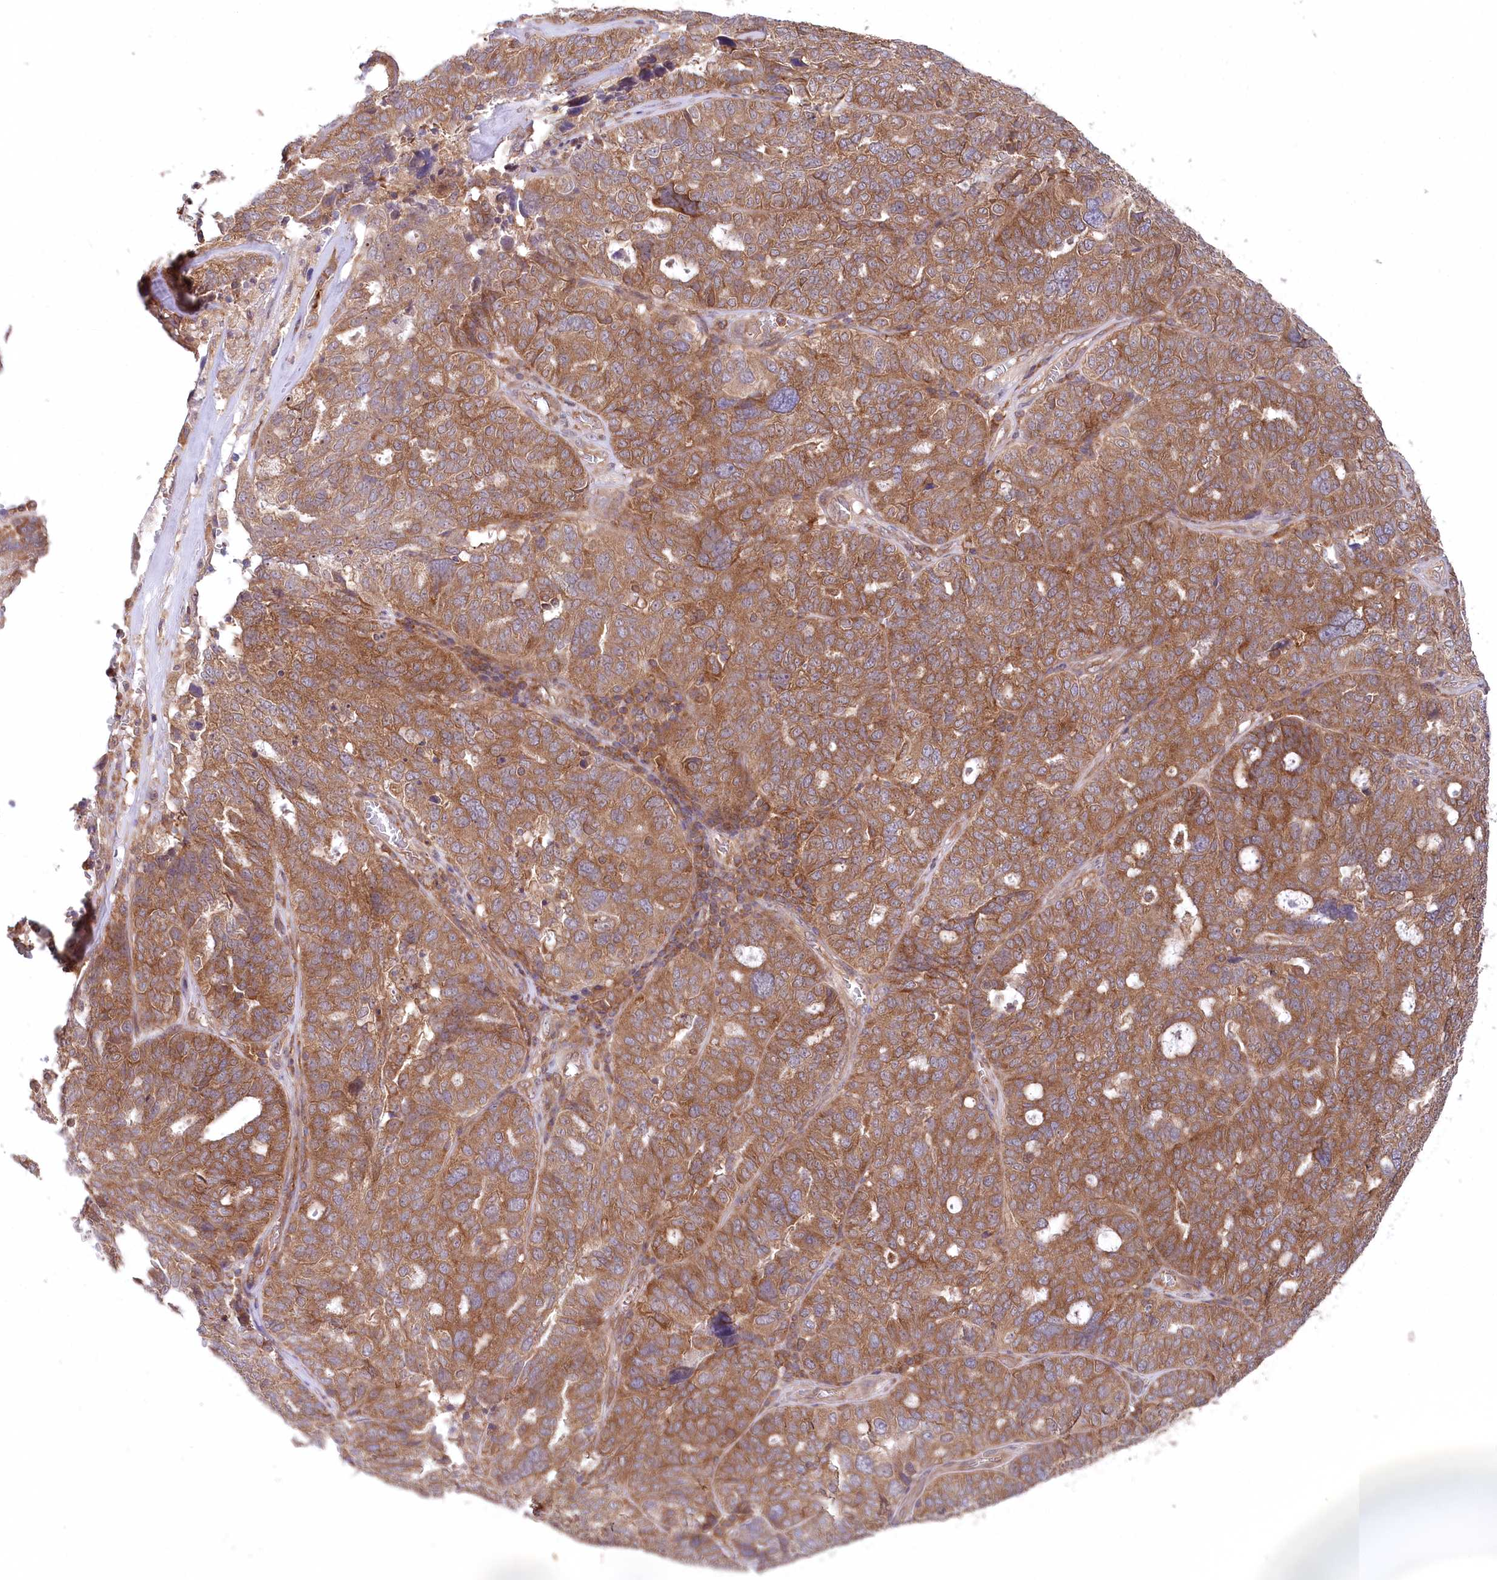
{"staining": {"intensity": "moderate", "quantity": ">75%", "location": "cytoplasmic/membranous"}, "tissue": "ovarian cancer", "cell_type": "Tumor cells", "image_type": "cancer", "snomed": [{"axis": "morphology", "description": "Cystadenocarcinoma, serous, NOS"}, {"axis": "topography", "description": "Ovary"}], "caption": "Human serous cystadenocarcinoma (ovarian) stained for a protein (brown) demonstrates moderate cytoplasmic/membranous positive staining in about >75% of tumor cells.", "gene": "PPP1R21", "patient": {"sex": "female", "age": 59}}